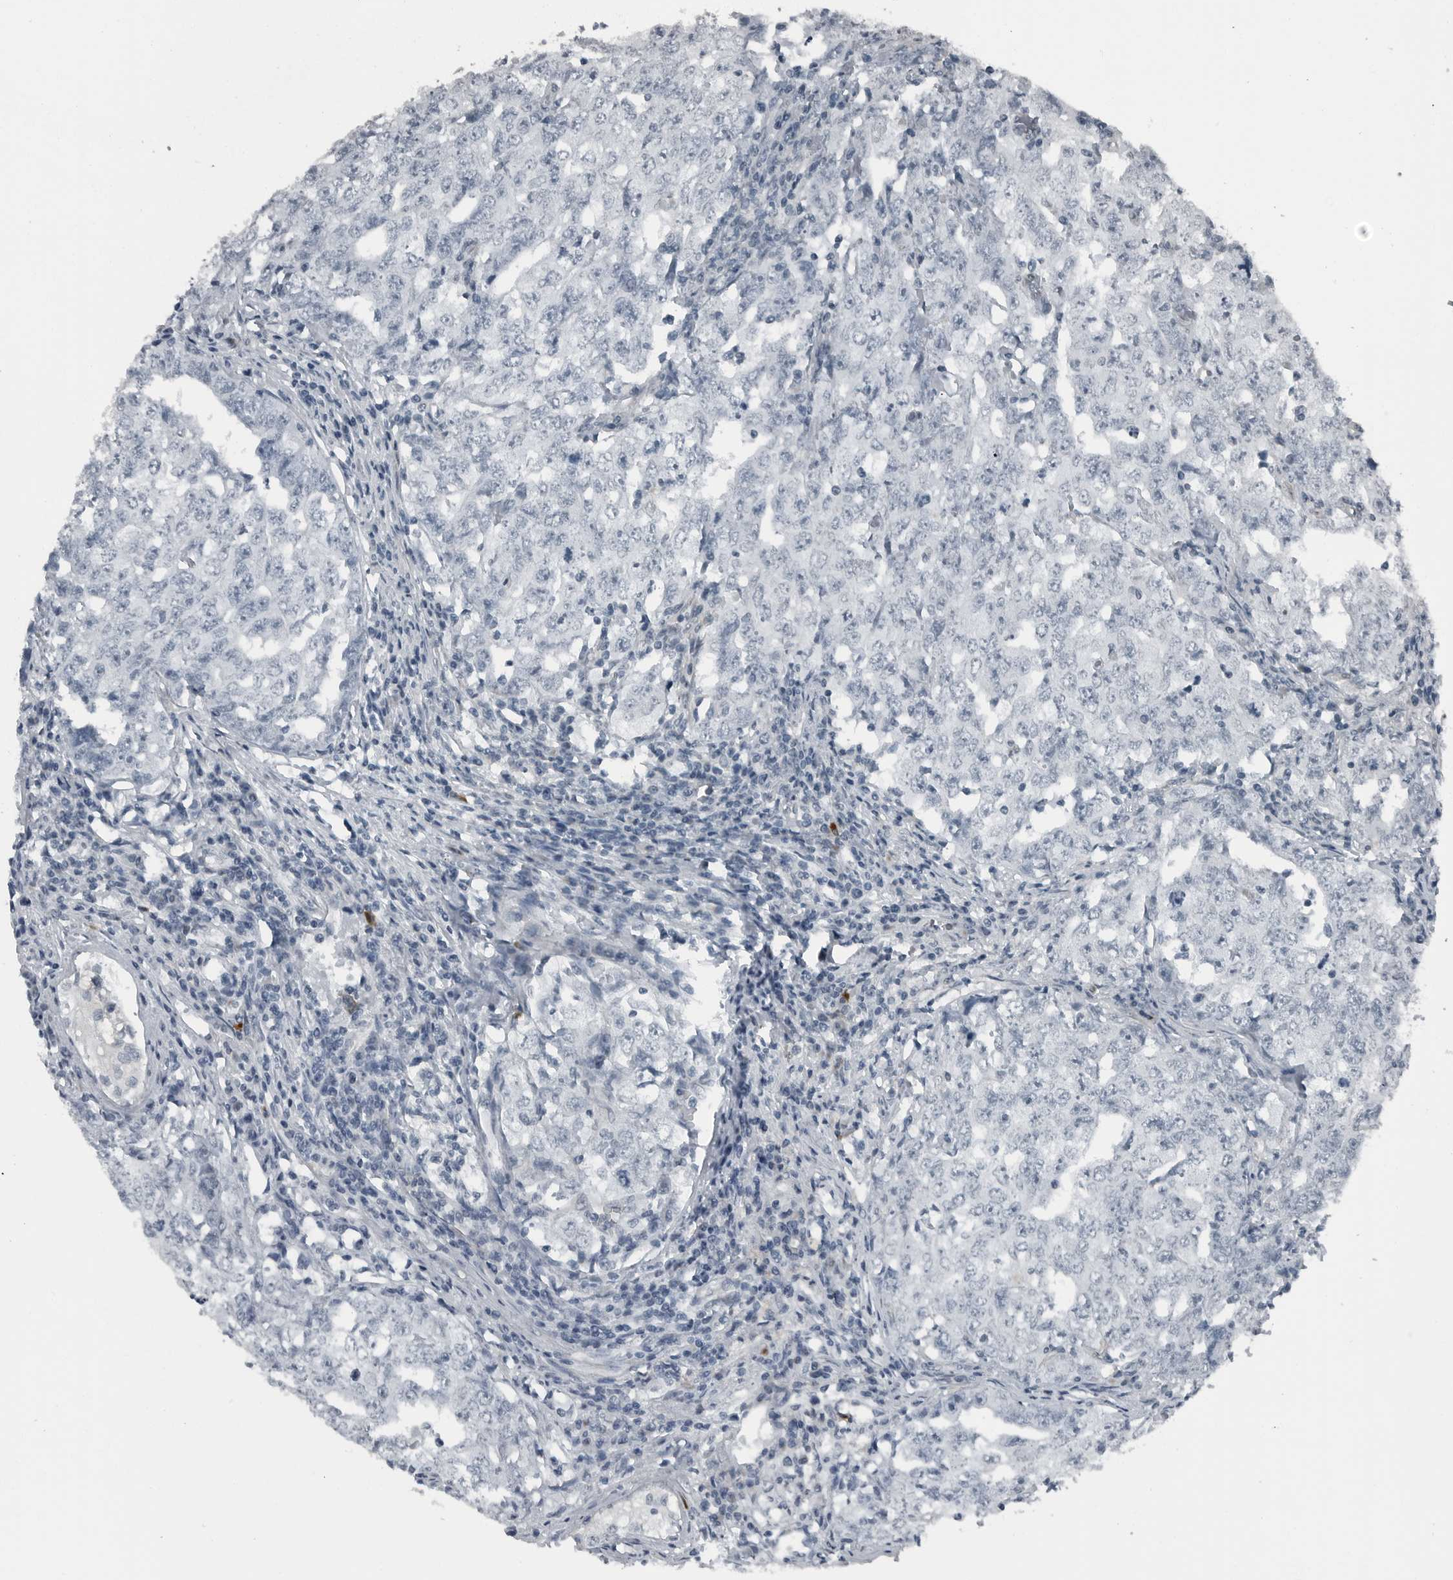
{"staining": {"intensity": "negative", "quantity": "none", "location": "none"}, "tissue": "testis cancer", "cell_type": "Tumor cells", "image_type": "cancer", "snomed": [{"axis": "morphology", "description": "Carcinoma, Embryonal, NOS"}, {"axis": "topography", "description": "Testis"}], "caption": "Human testis cancer (embryonal carcinoma) stained for a protein using immunohistochemistry (IHC) shows no expression in tumor cells.", "gene": "GAK", "patient": {"sex": "male", "age": 26}}